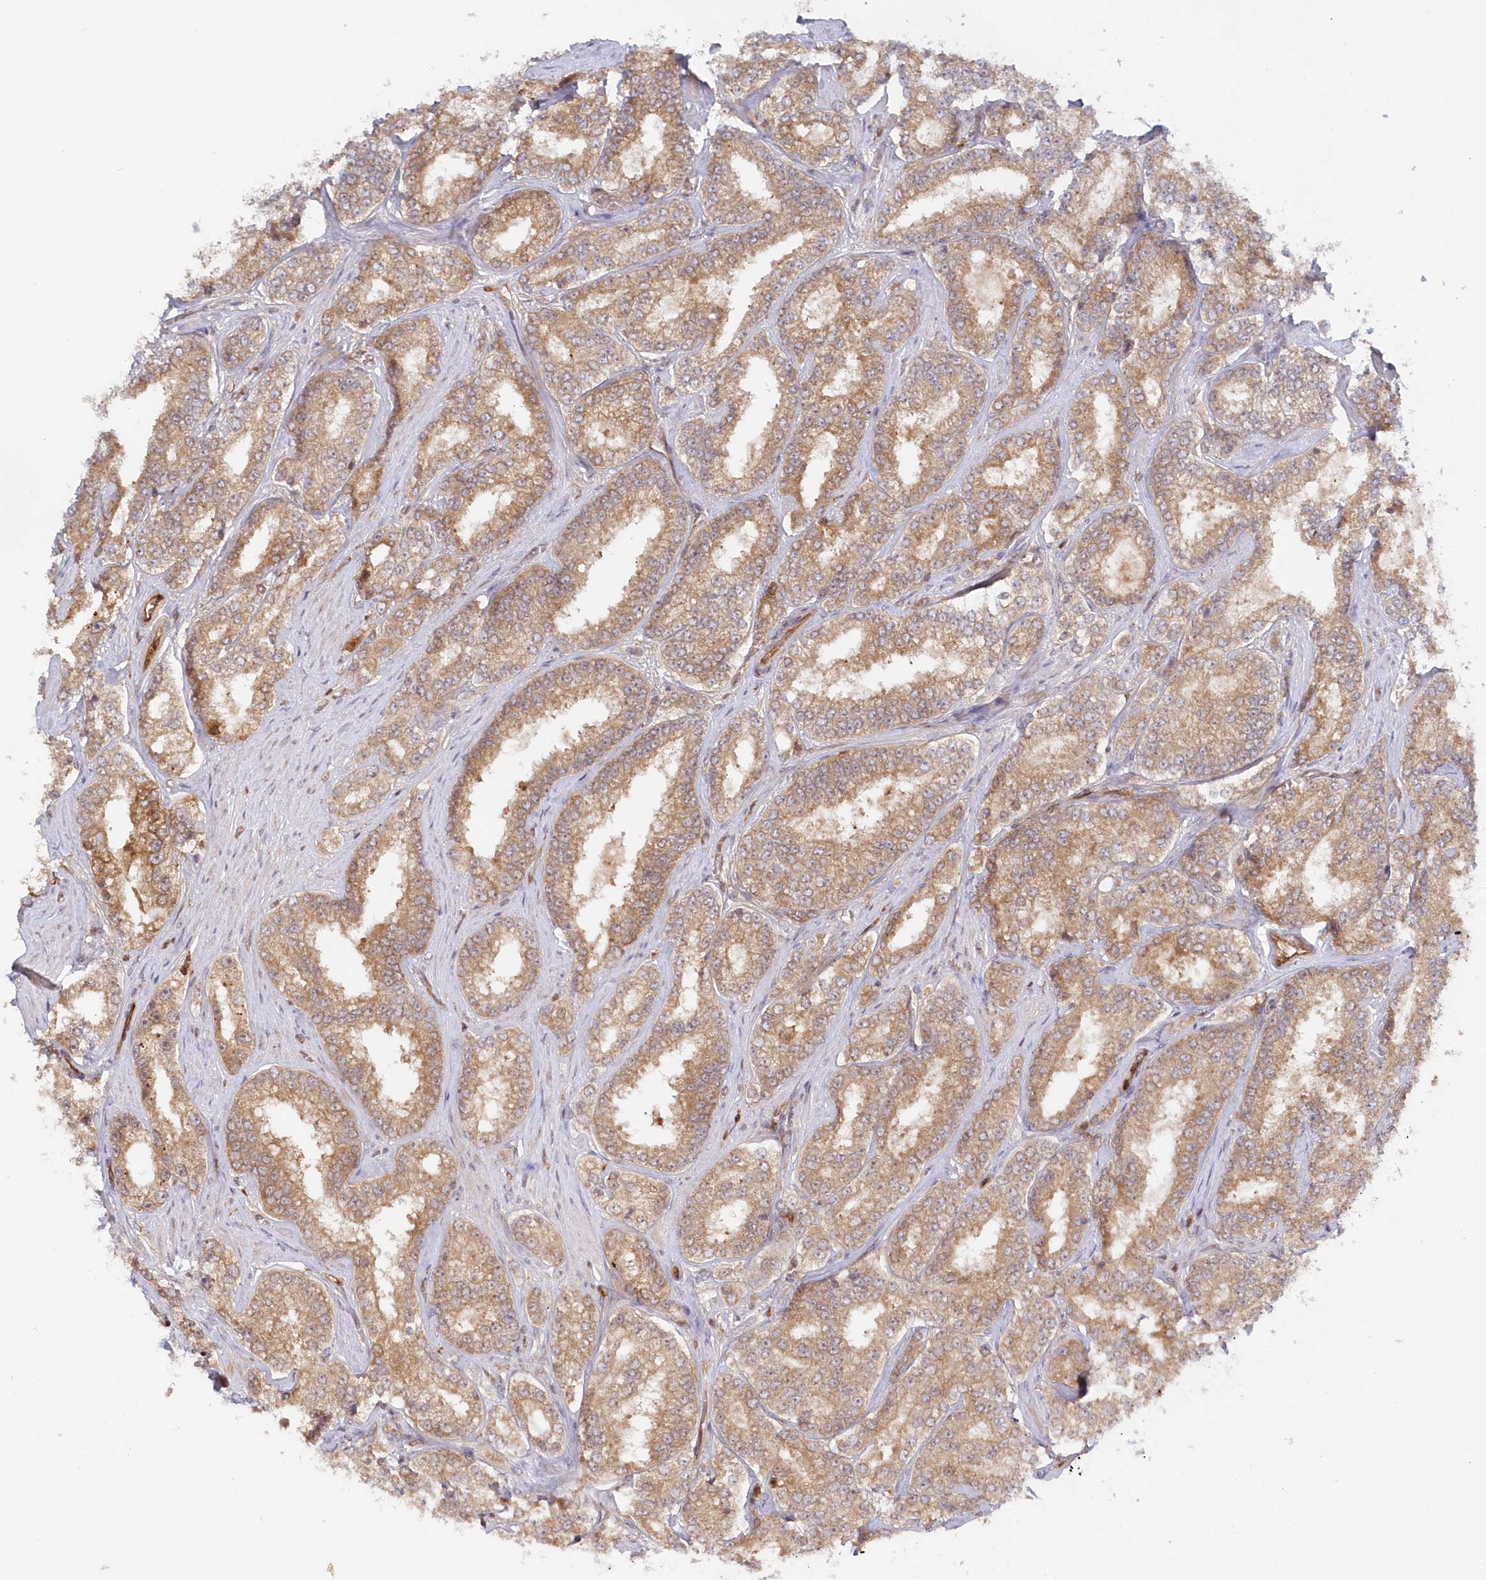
{"staining": {"intensity": "moderate", "quantity": ">75%", "location": "cytoplasmic/membranous"}, "tissue": "prostate cancer", "cell_type": "Tumor cells", "image_type": "cancer", "snomed": [{"axis": "morphology", "description": "Normal tissue, NOS"}, {"axis": "morphology", "description": "Adenocarcinoma, High grade"}, {"axis": "topography", "description": "Prostate"}], "caption": "A photomicrograph showing moderate cytoplasmic/membranous expression in about >75% of tumor cells in prostate cancer, as visualized by brown immunohistochemical staining.", "gene": "GBE1", "patient": {"sex": "male", "age": 83}}